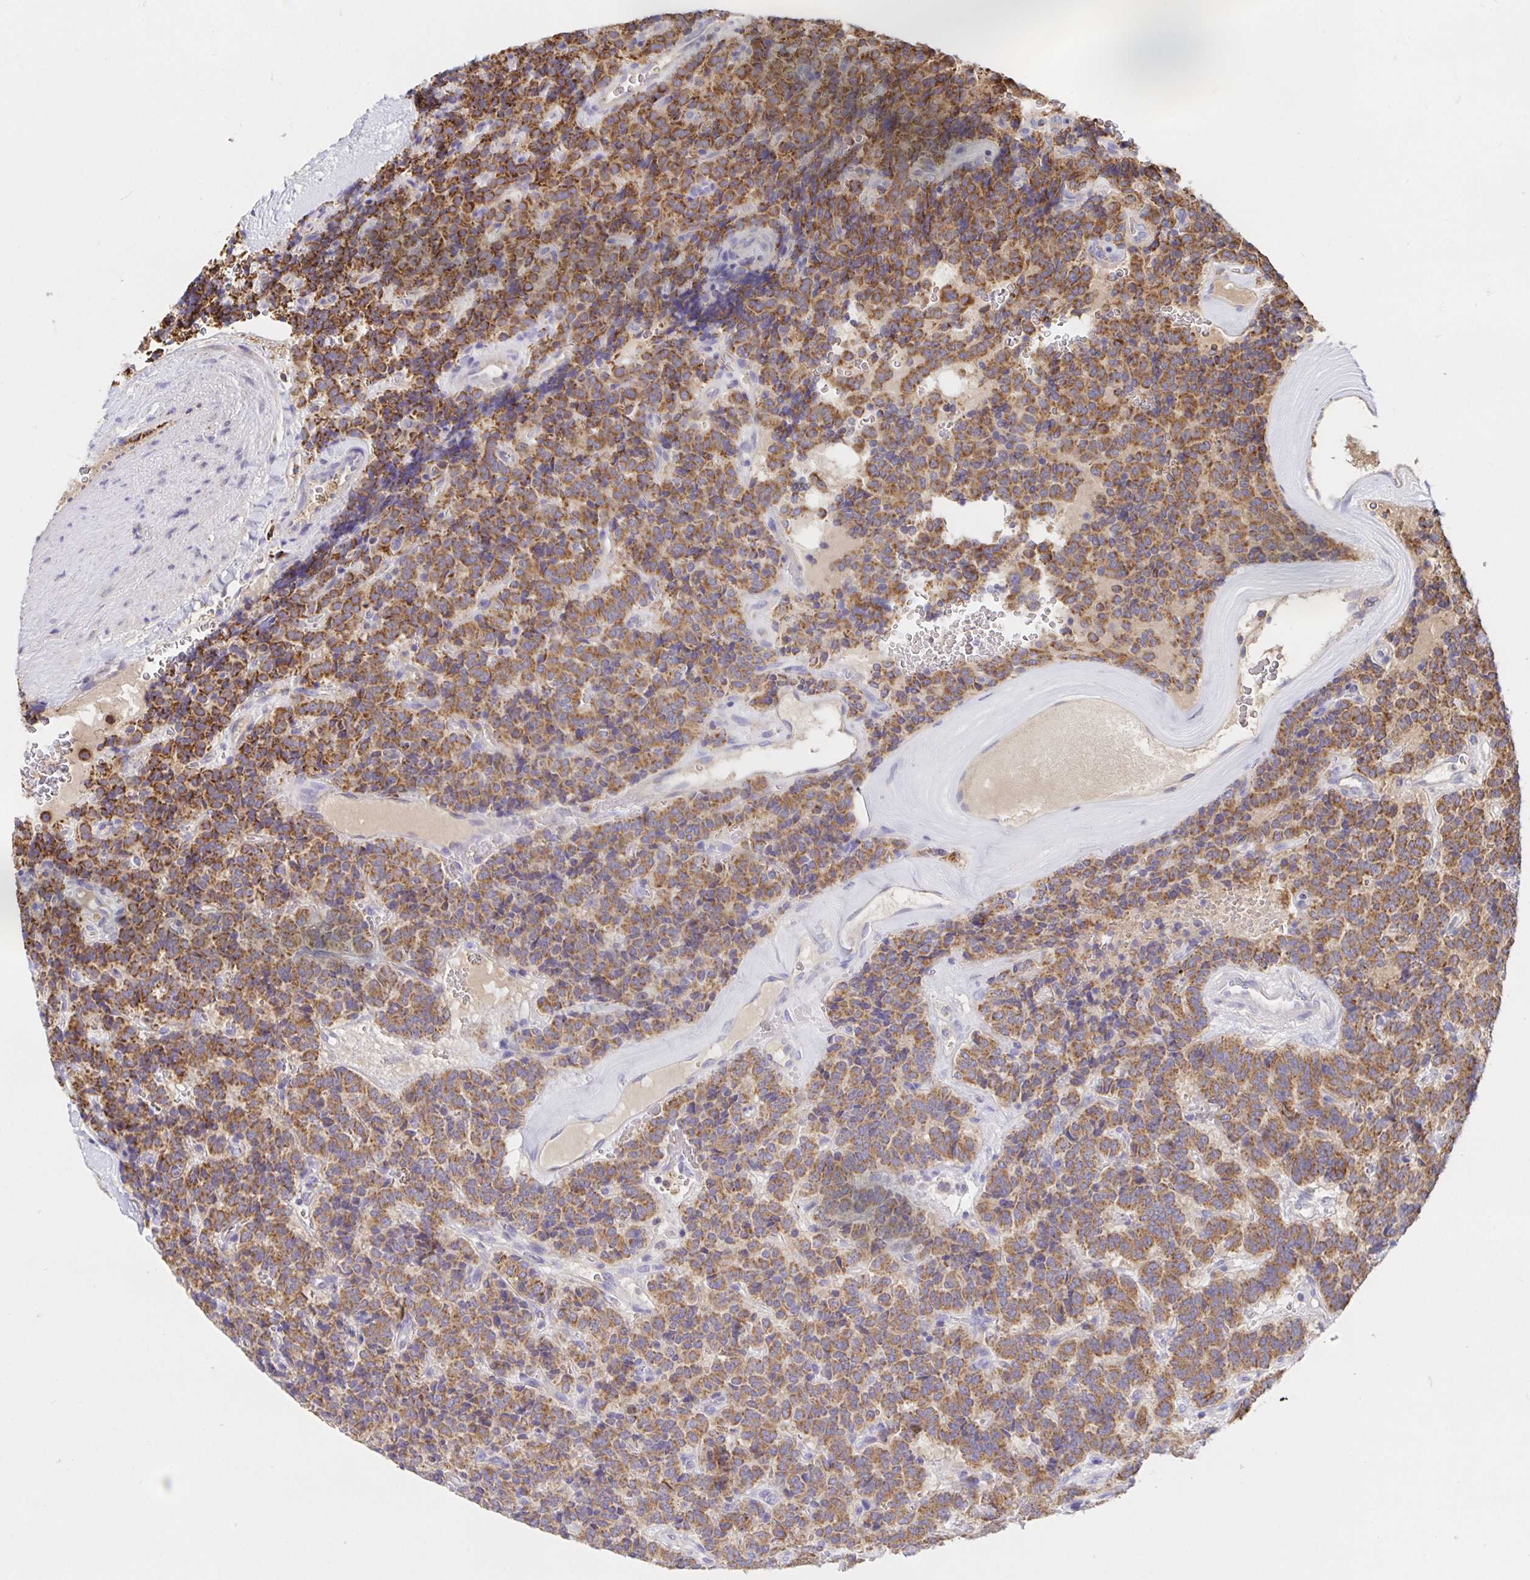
{"staining": {"intensity": "moderate", "quantity": ">75%", "location": "cytoplasmic/membranous"}, "tissue": "carcinoid", "cell_type": "Tumor cells", "image_type": "cancer", "snomed": [{"axis": "morphology", "description": "Carcinoid, malignant, NOS"}, {"axis": "topography", "description": "Pancreas"}], "caption": "Carcinoid tissue demonstrates moderate cytoplasmic/membranous expression in about >75% of tumor cells", "gene": "PRDX3", "patient": {"sex": "male", "age": 36}}